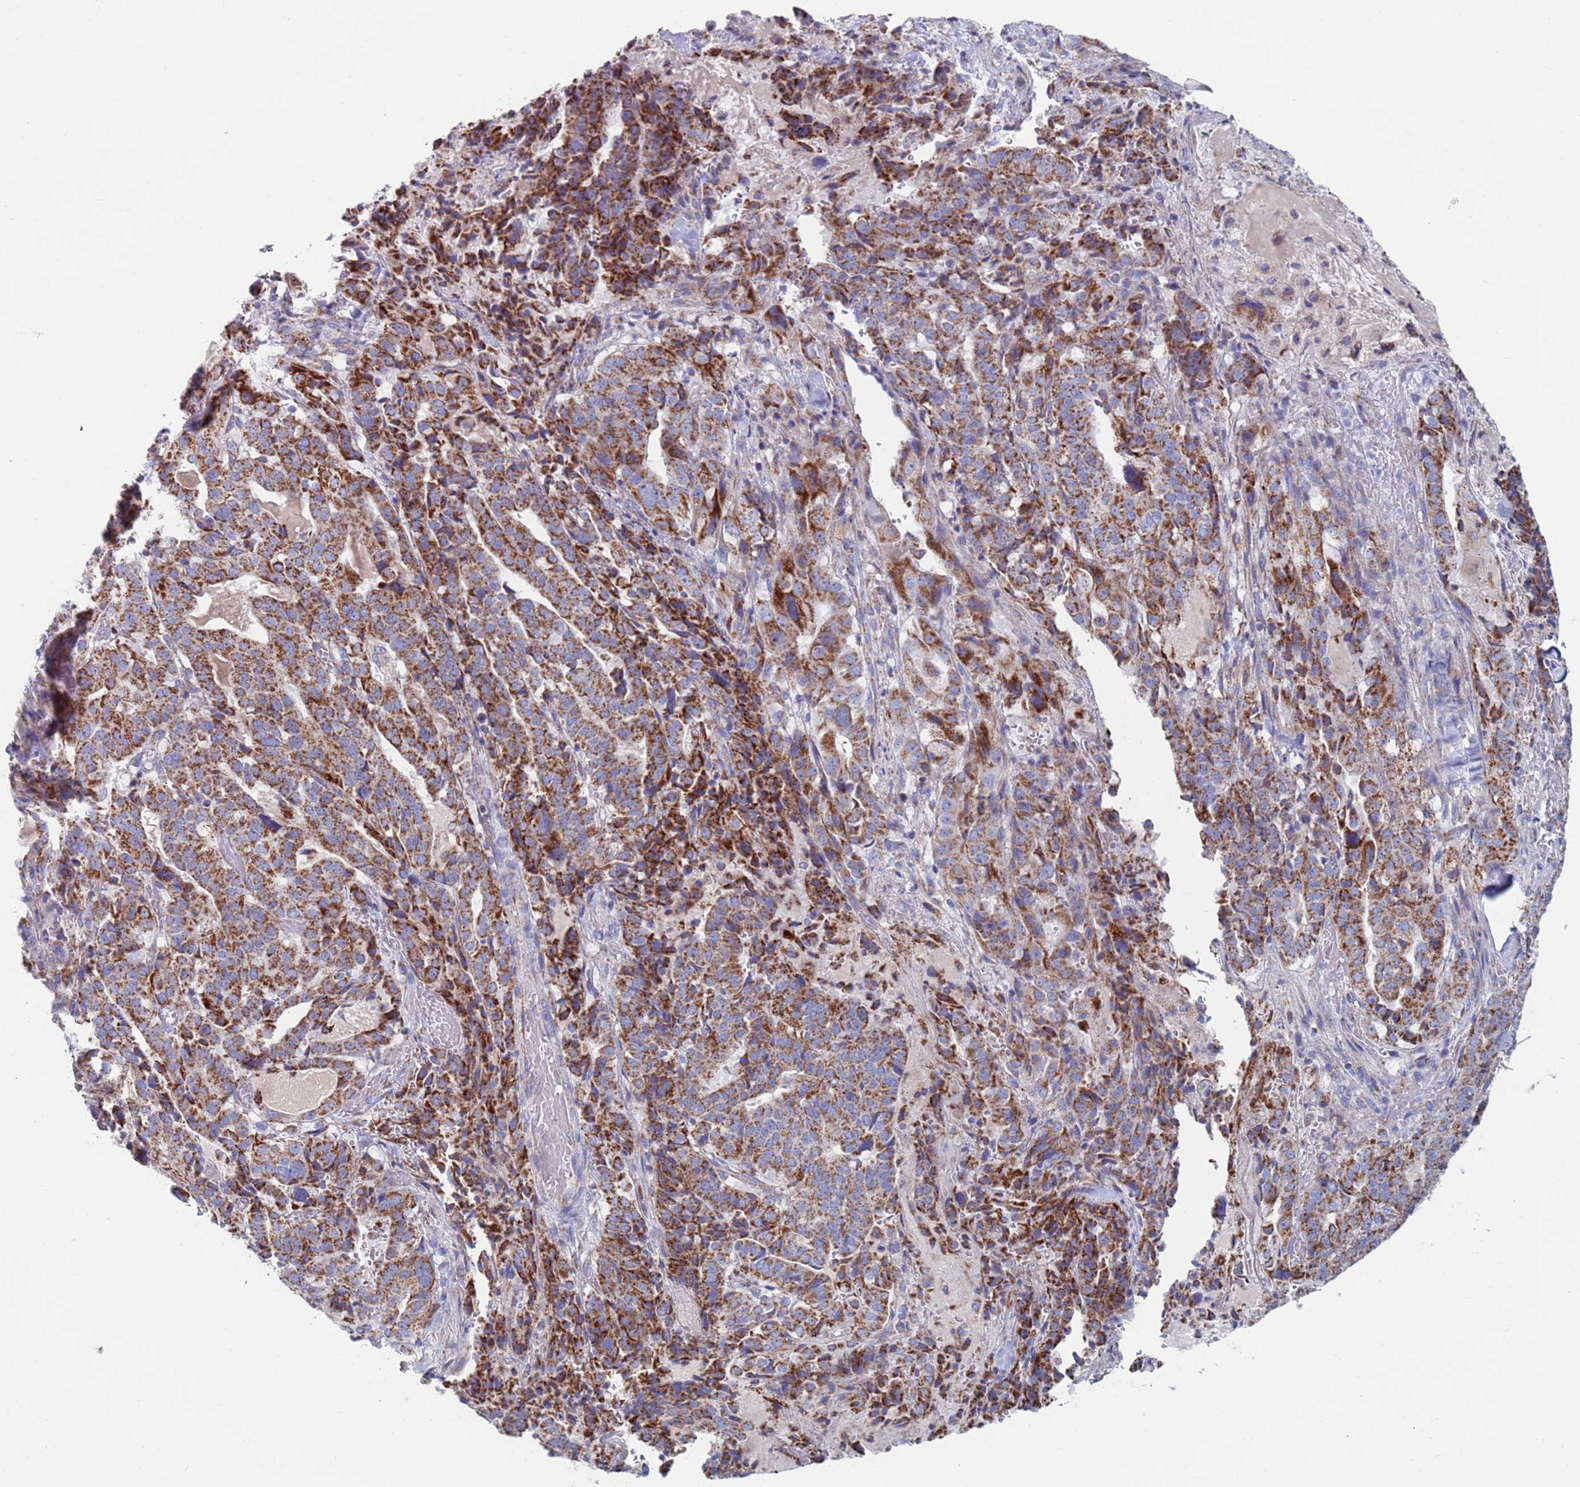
{"staining": {"intensity": "strong", "quantity": ">75%", "location": "cytoplasmic/membranous"}, "tissue": "stomach cancer", "cell_type": "Tumor cells", "image_type": "cancer", "snomed": [{"axis": "morphology", "description": "Adenocarcinoma, NOS"}, {"axis": "topography", "description": "Stomach"}], "caption": "Strong cytoplasmic/membranous expression is appreciated in approximately >75% of tumor cells in adenocarcinoma (stomach). The staining was performed using DAB (3,3'-diaminobenzidine) to visualize the protein expression in brown, while the nuclei were stained in blue with hematoxylin (Magnification: 20x).", "gene": "MRPL22", "patient": {"sex": "male", "age": 48}}